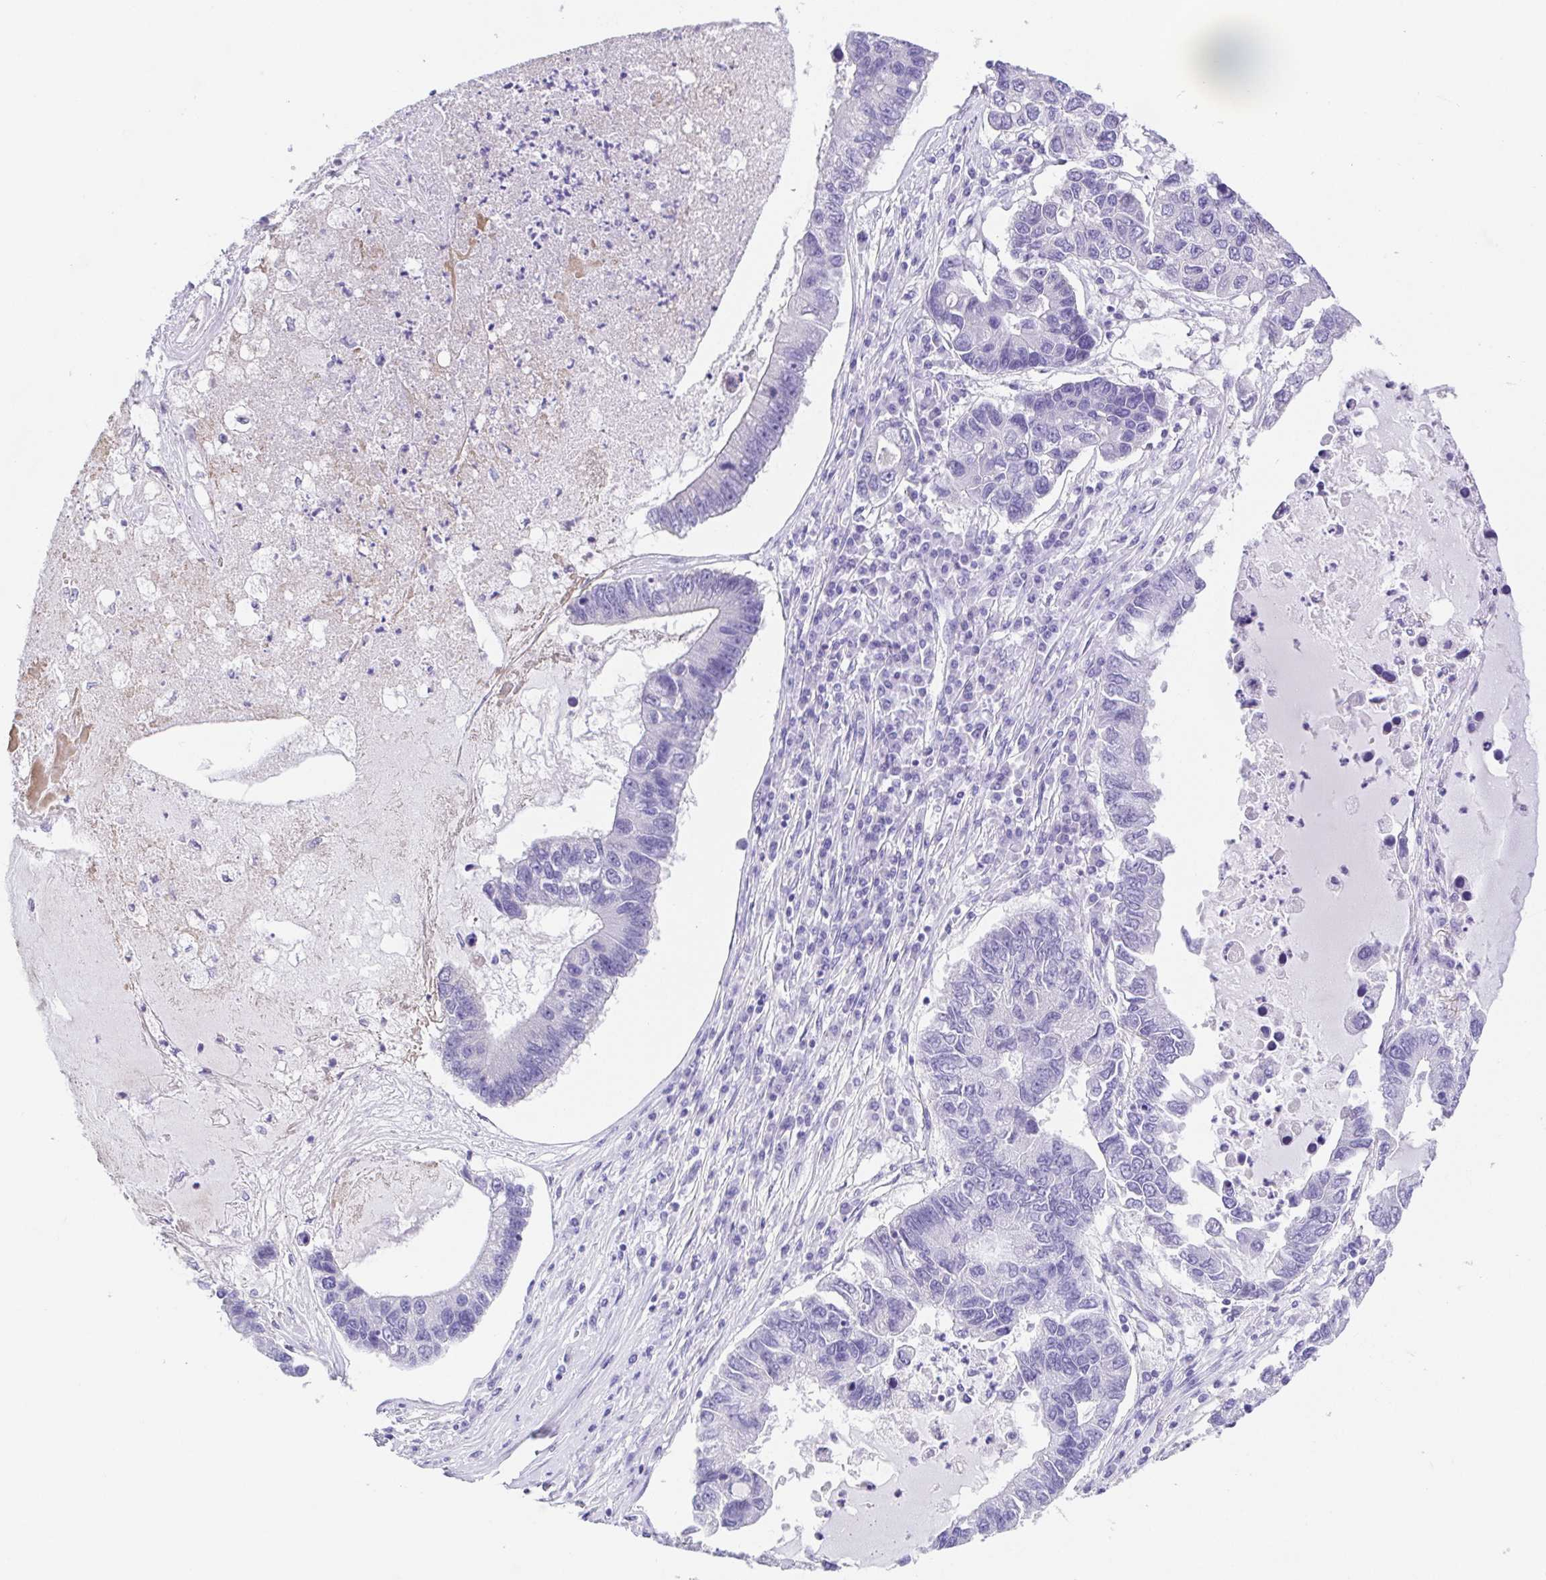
{"staining": {"intensity": "negative", "quantity": "none", "location": "none"}, "tissue": "lung cancer", "cell_type": "Tumor cells", "image_type": "cancer", "snomed": [{"axis": "morphology", "description": "Adenocarcinoma, NOS"}, {"axis": "topography", "description": "Bronchus"}, {"axis": "topography", "description": "Lung"}], "caption": "DAB (3,3'-diaminobenzidine) immunohistochemical staining of lung cancer (adenocarcinoma) displays no significant staining in tumor cells.", "gene": "SPATA4", "patient": {"sex": "female", "age": 51}}